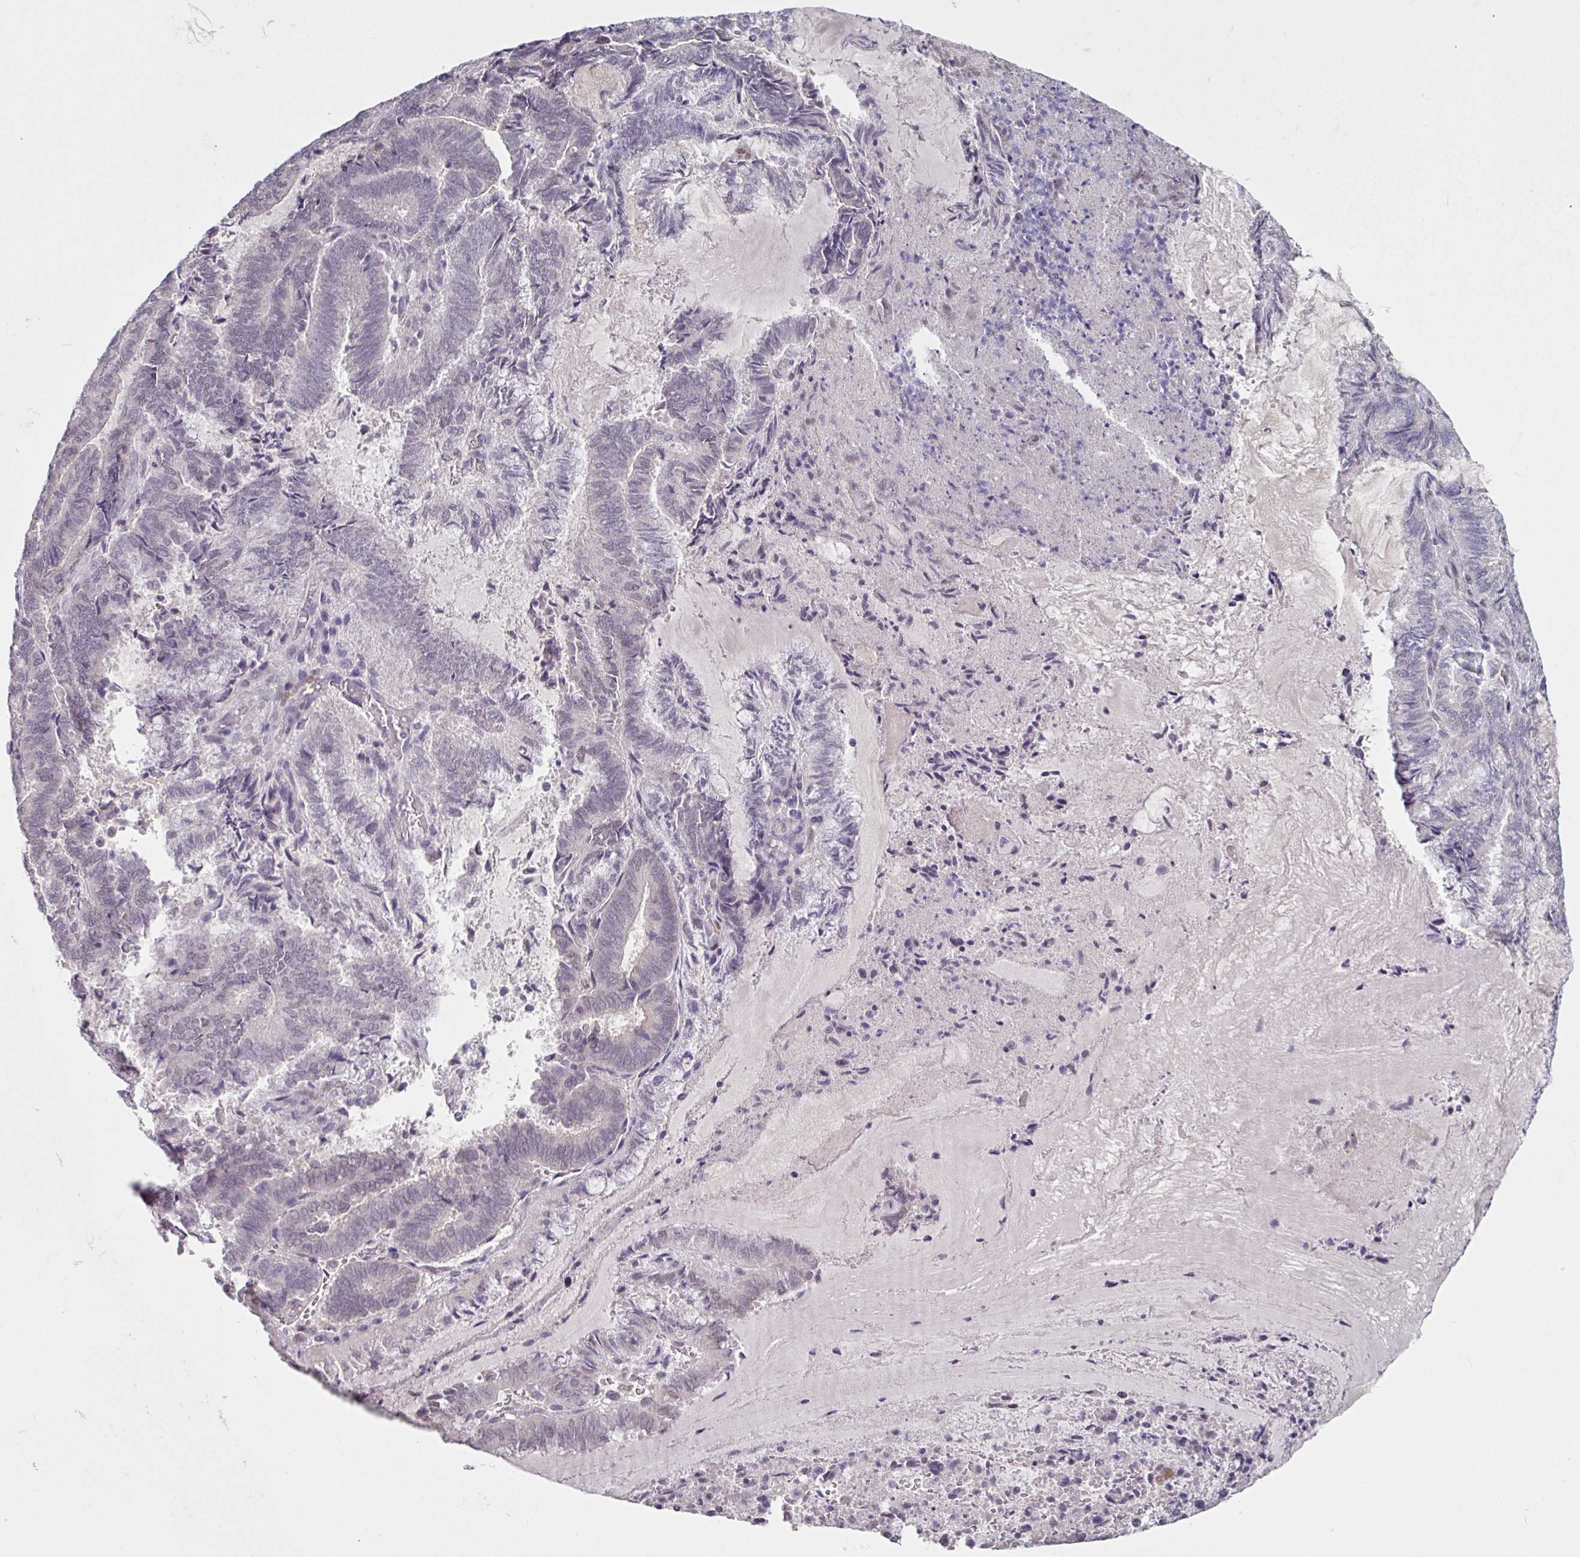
{"staining": {"intensity": "negative", "quantity": "none", "location": "none"}, "tissue": "endometrial cancer", "cell_type": "Tumor cells", "image_type": "cancer", "snomed": [{"axis": "morphology", "description": "Adenocarcinoma, NOS"}, {"axis": "topography", "description": "Endometrium"}], "caption": "A photomicrograph of human endometrial cancer (adenocarcinoma) is negative for staining in tumor cells.", "gene": "ELK1", "patient": {"sex": "female", "age": 80}}